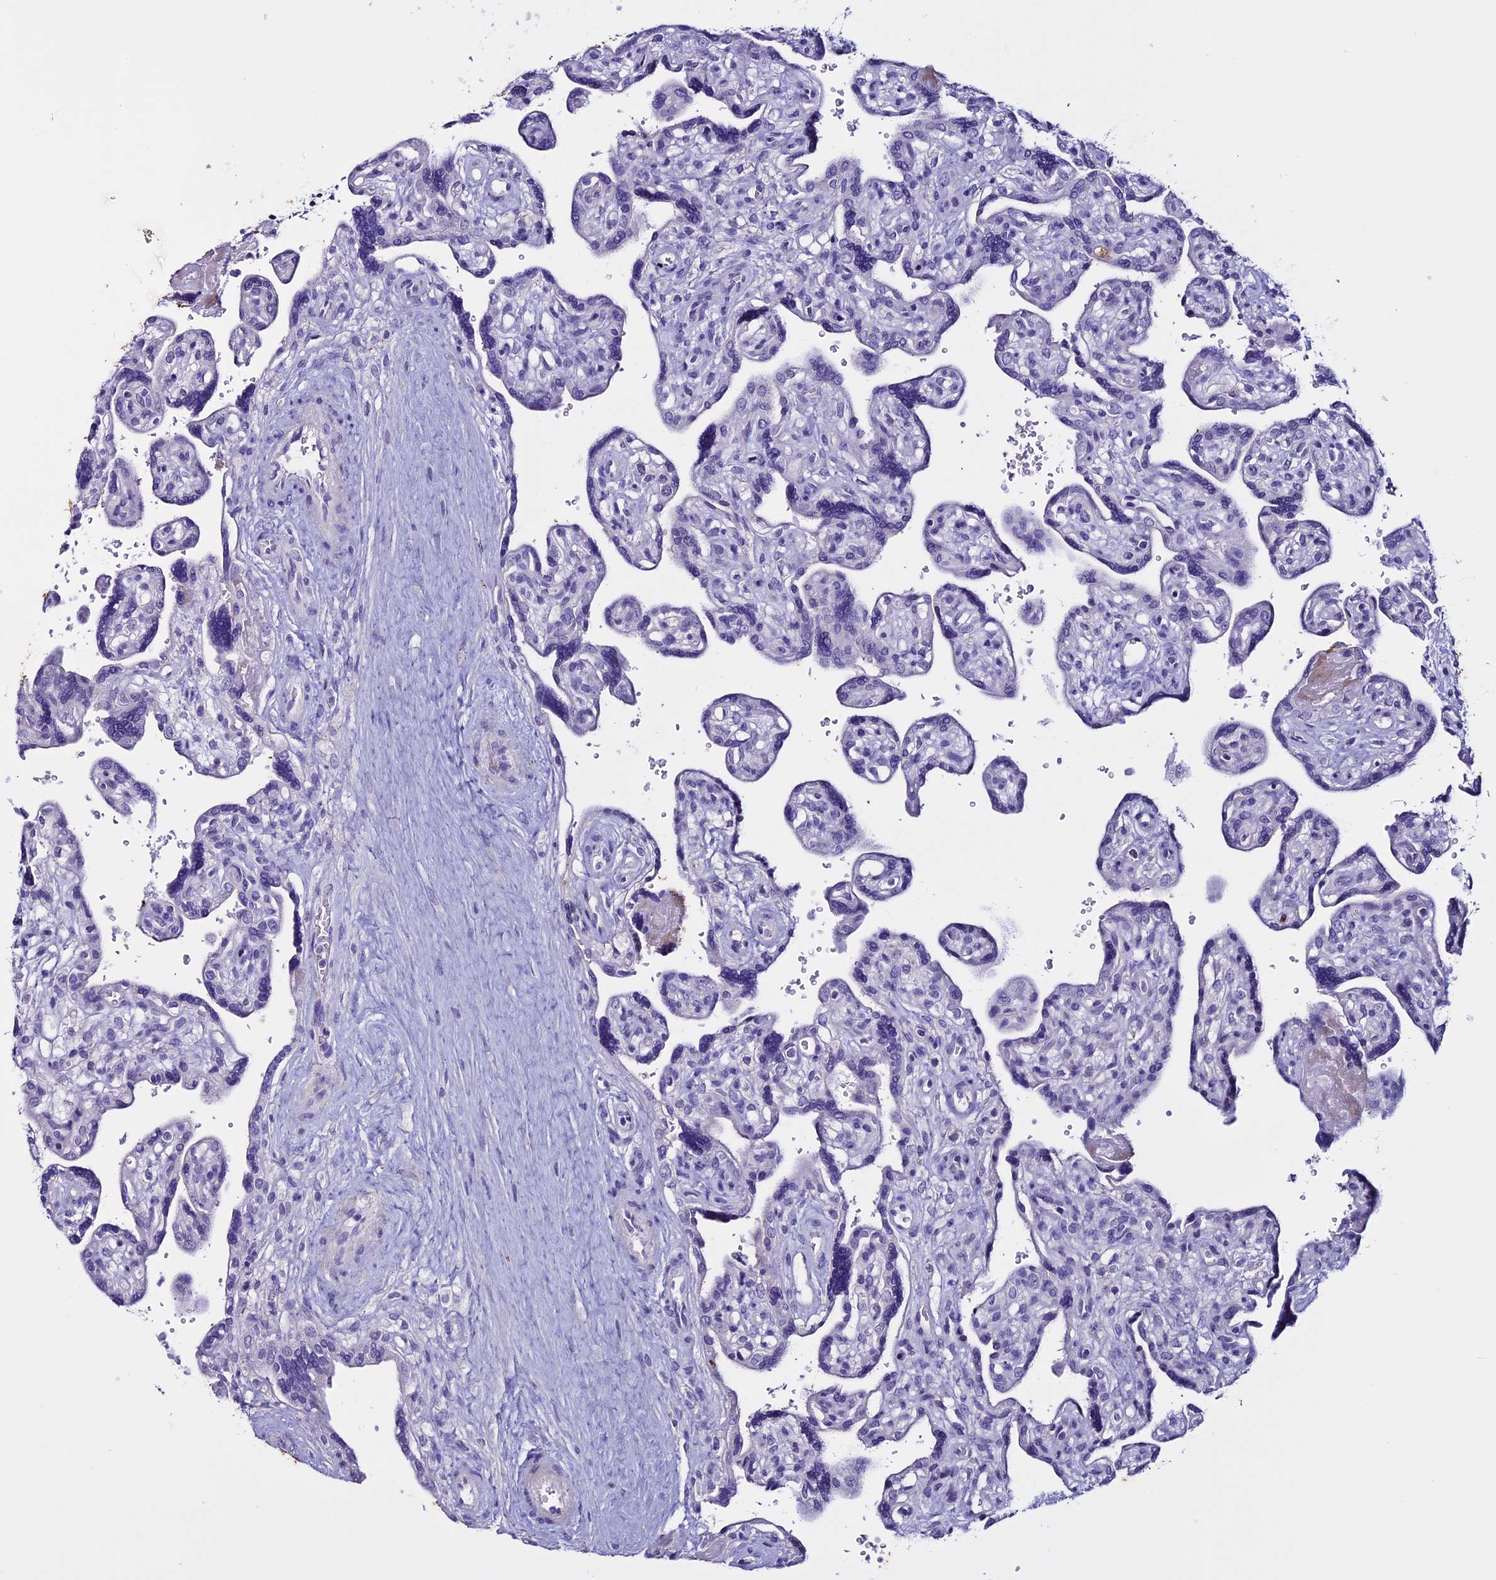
{"staining": {"intensity": "negative", "quantity": "none", "location": "none"}, "tissue": "placenta", "cell_type": "Trophoblastic cells", "image_type": "normal", "snomed": [{"axis": "morphology", "description": "Normal tissue, NOS"}, {"axis": "topography", "description": "Placenta"}], "caption": "Immunohistochemistry histopathology image of unremarkable placenta: placenta stained with DAB demonstrates no significant protein expression in trophoblastic cells.", "gene": "CLEC2L", "patient": {"sex": "female", "age": 39}}